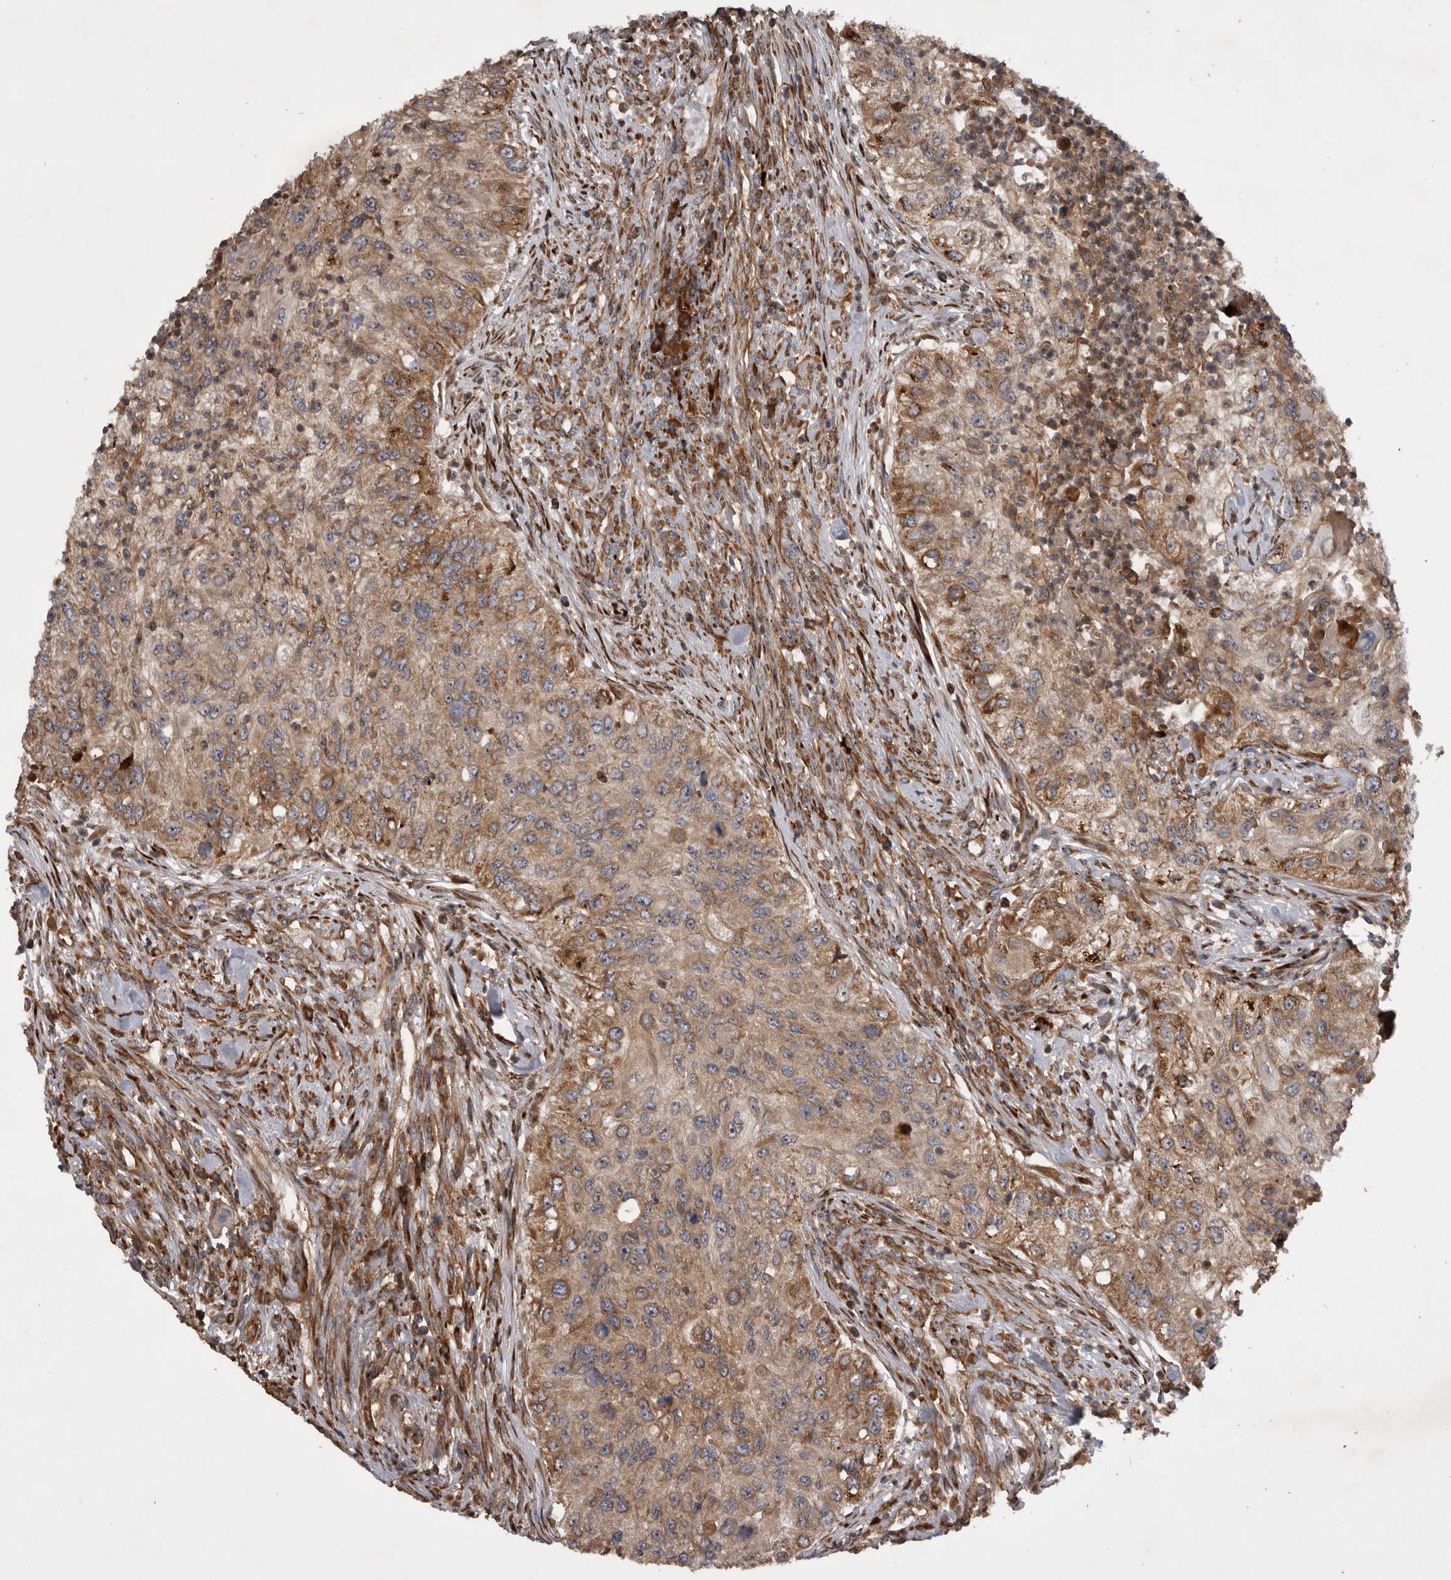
{"staining": {"intensity": "moderate", "quantity": ">75%", "location": "cytoplasmic/membranous"}, "tissue": "urothelial cancer", "cell_type": "Tumor cells", "image_type": "cancer", "snomed": [{"axis": "morphology", "description": "Urothelial carcinoma, High grade"}, {"axis": "topography", "description": "Urinary bladder"}], "caption": "Urothelial cancer stained for a protein demonstrates moderate cytoplasmic/membranous positivity in tumor cells.", "gene": "RAB3GAP2", "patient": {"sex": "female", "age": 60}}